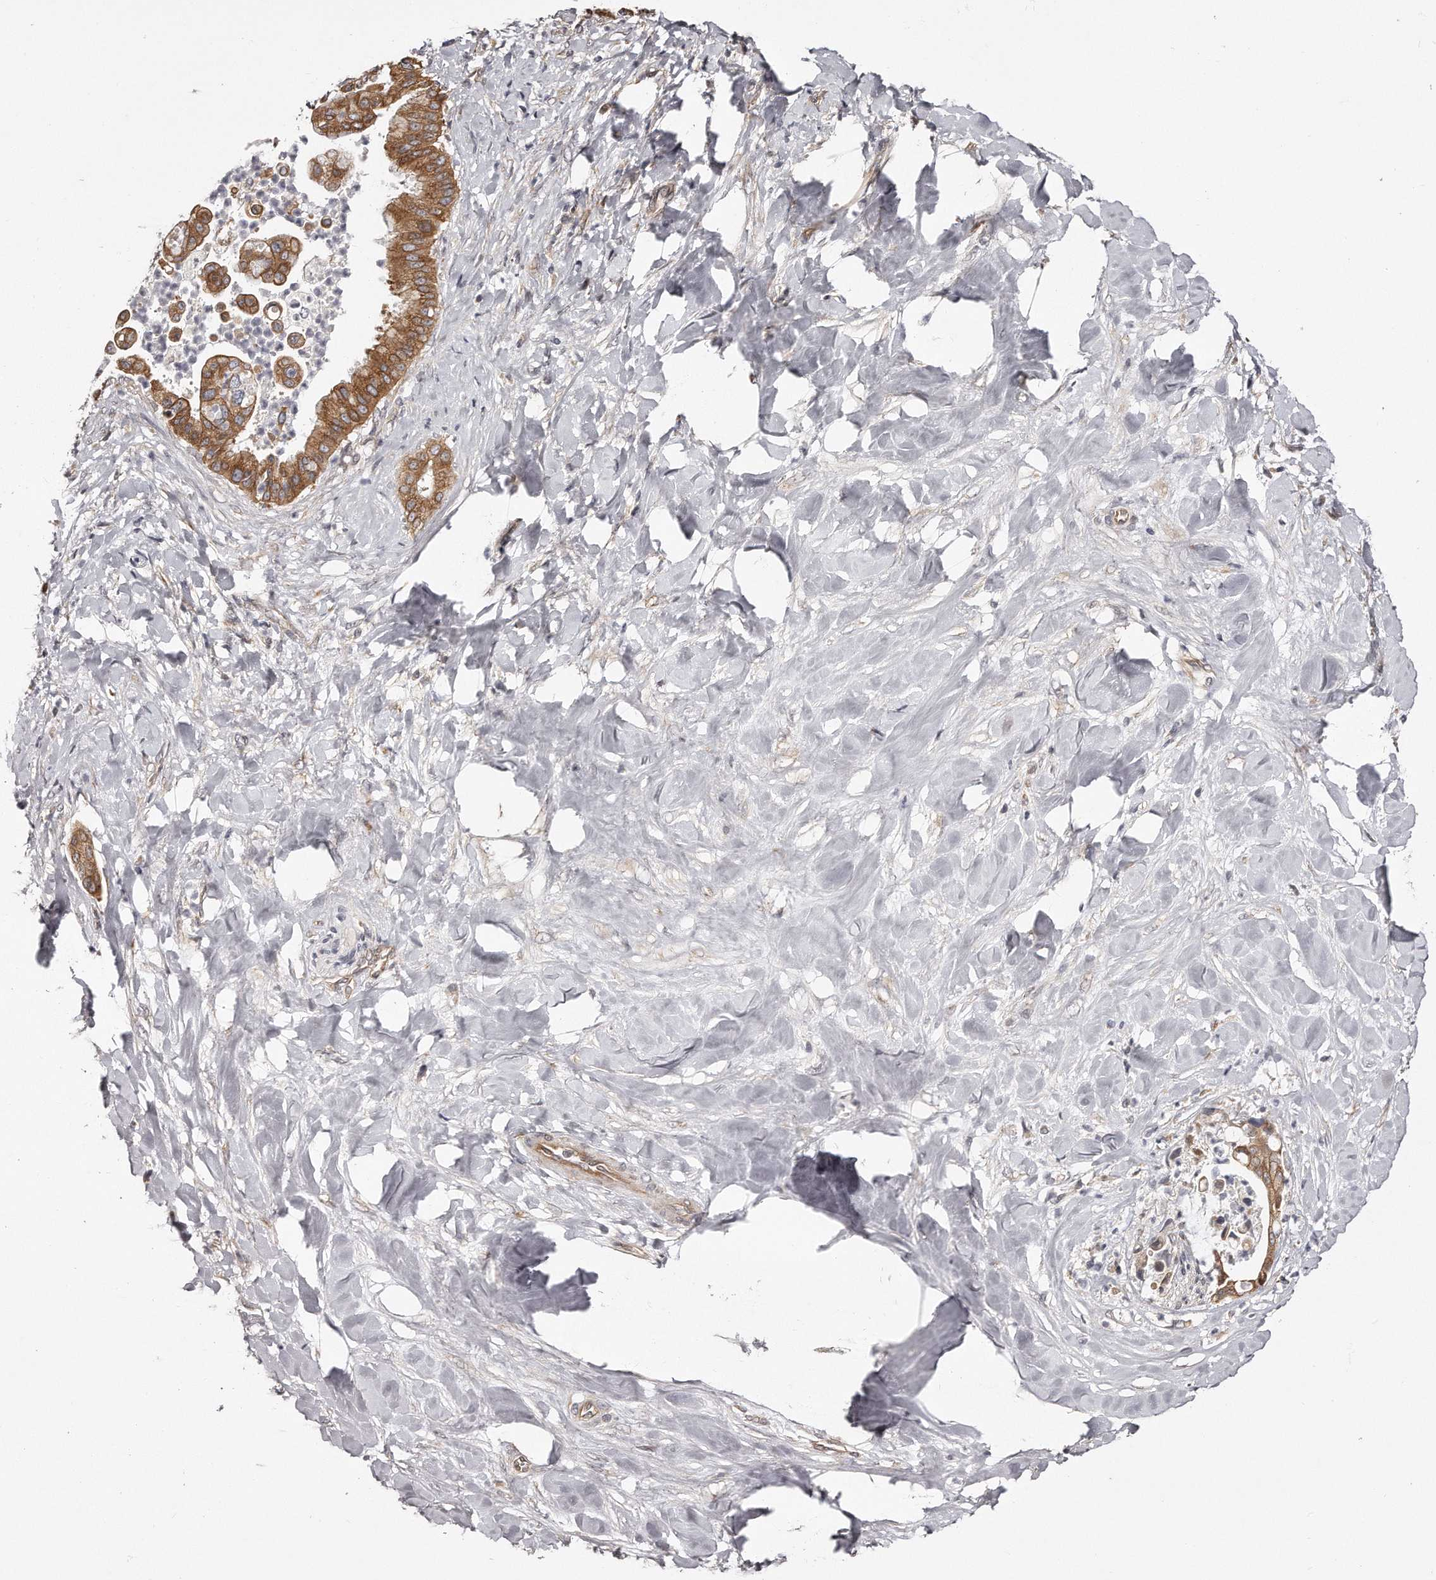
{"staining": {"intensity": "moderate", "quantity": ">75%", "location": "cytoplasmic/membranous"}, "tissue": "liver cancer", "cell_type": "Tumor cells", "image_type": "cancer", "snomed": [{"axis": "morphology", "description": "Cholangiocarcinoma"}, {"axis": "topography", "description": "Liver"}], "caption": "The histopathology image exhibits a brown stain indicating the presence of a protein in the cytoplasmic/membranous of tumor cells in liver cancer (cholangiocarcinoma). (Stains: DAB (3,3'-diaminobenzidine) in brown, nuclei in blue, Microscopy: brightfield microscopy at high magnification).", "gene": "TRAPPC14", "patient": {"sex": "female", "age": 54}}